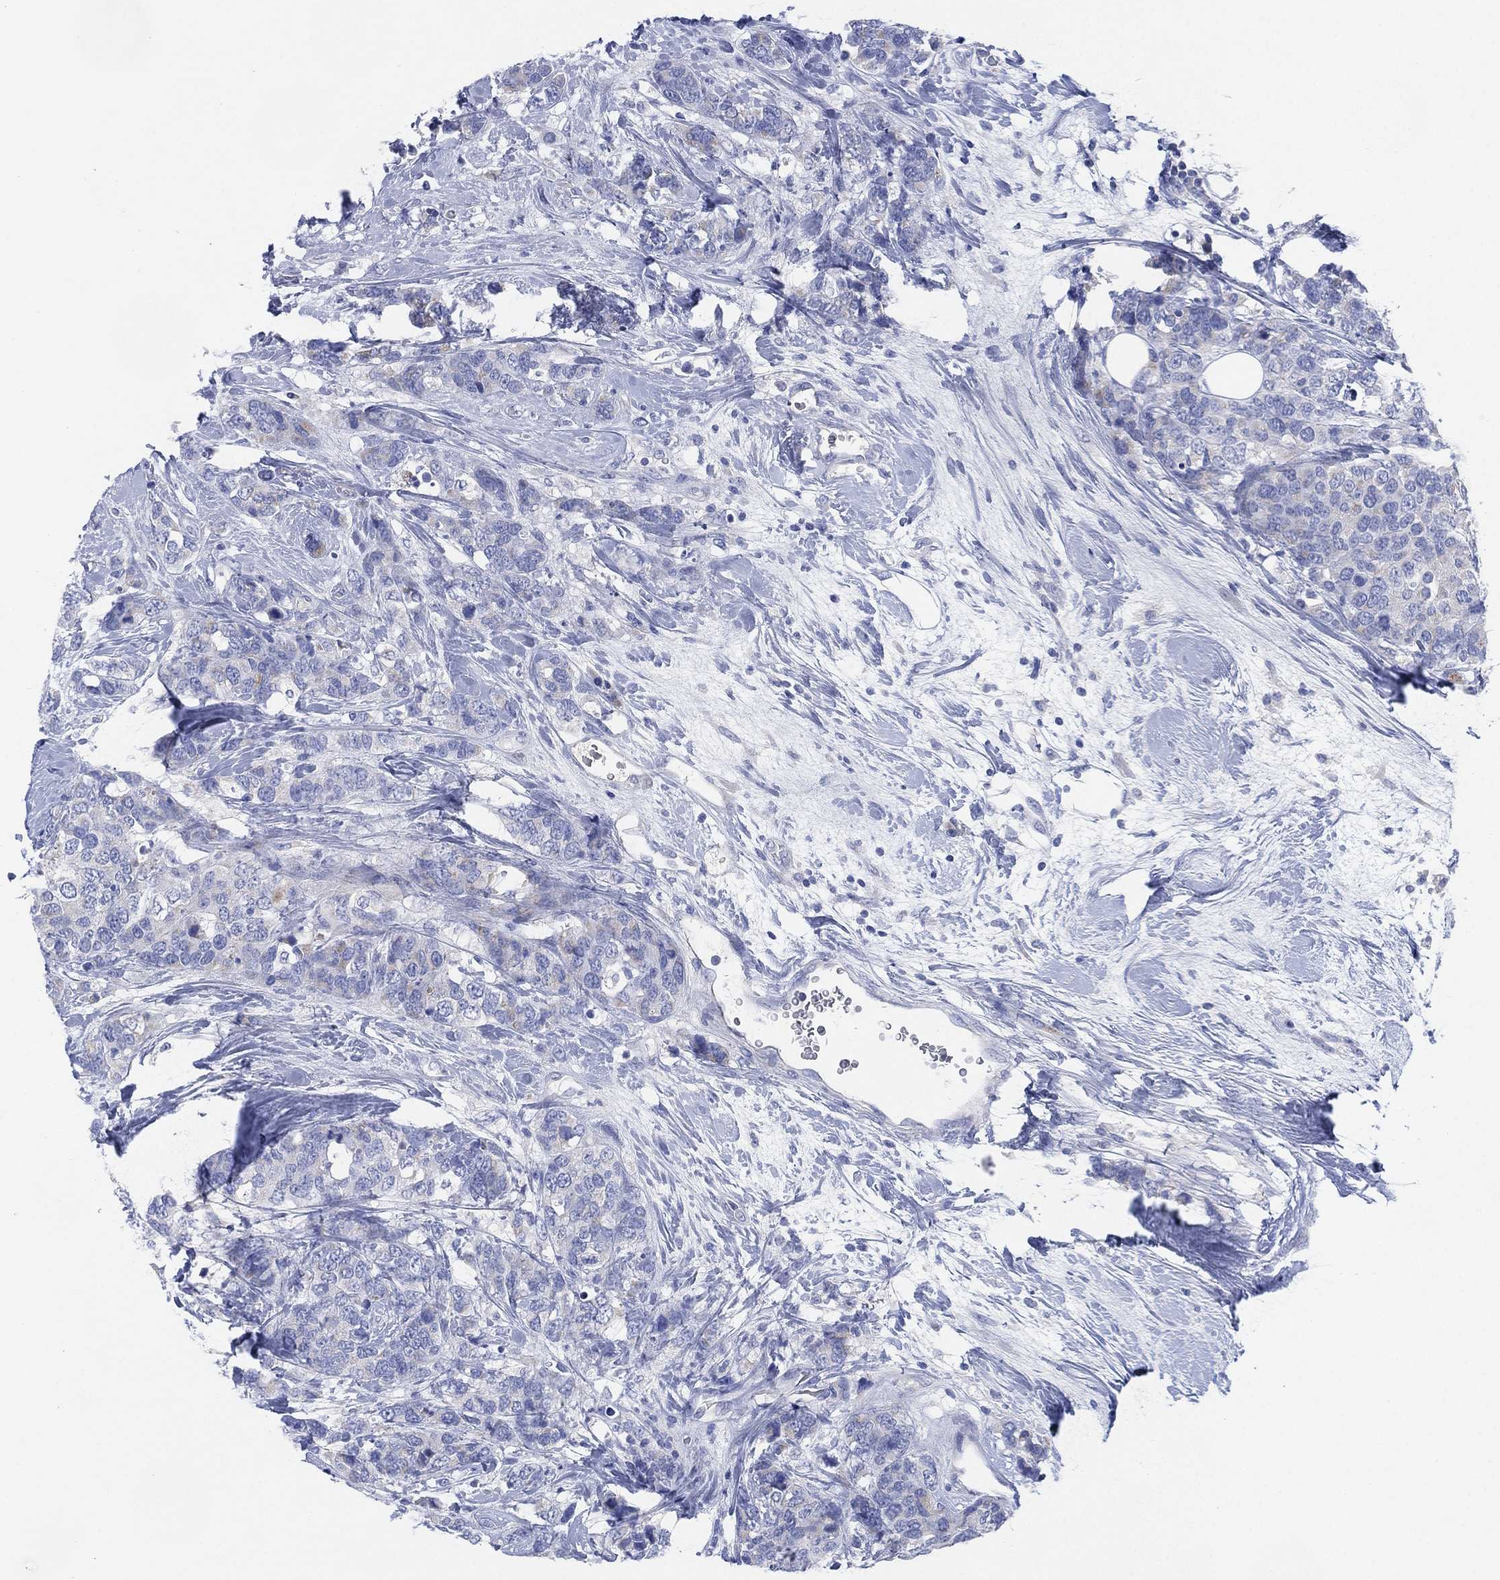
{"staining": {"intensity": "negative", "quantity": "none", "location": "none"}, "tissue": "breast cancer", "cell_type": "Tumor cells", "image_type": "cancer", "snomed": [{"axis": "morphology", "description": "Lobular carcinoma"}, {"axis": "topography", "description": "Breast"}], "caption": "Lobular carcinoma (breast) was stained to show a protein in brown. There is no significant positivity in tumor cells.", "gene": "ADAD2", "patient": {"sex": "female", "age": 59}}